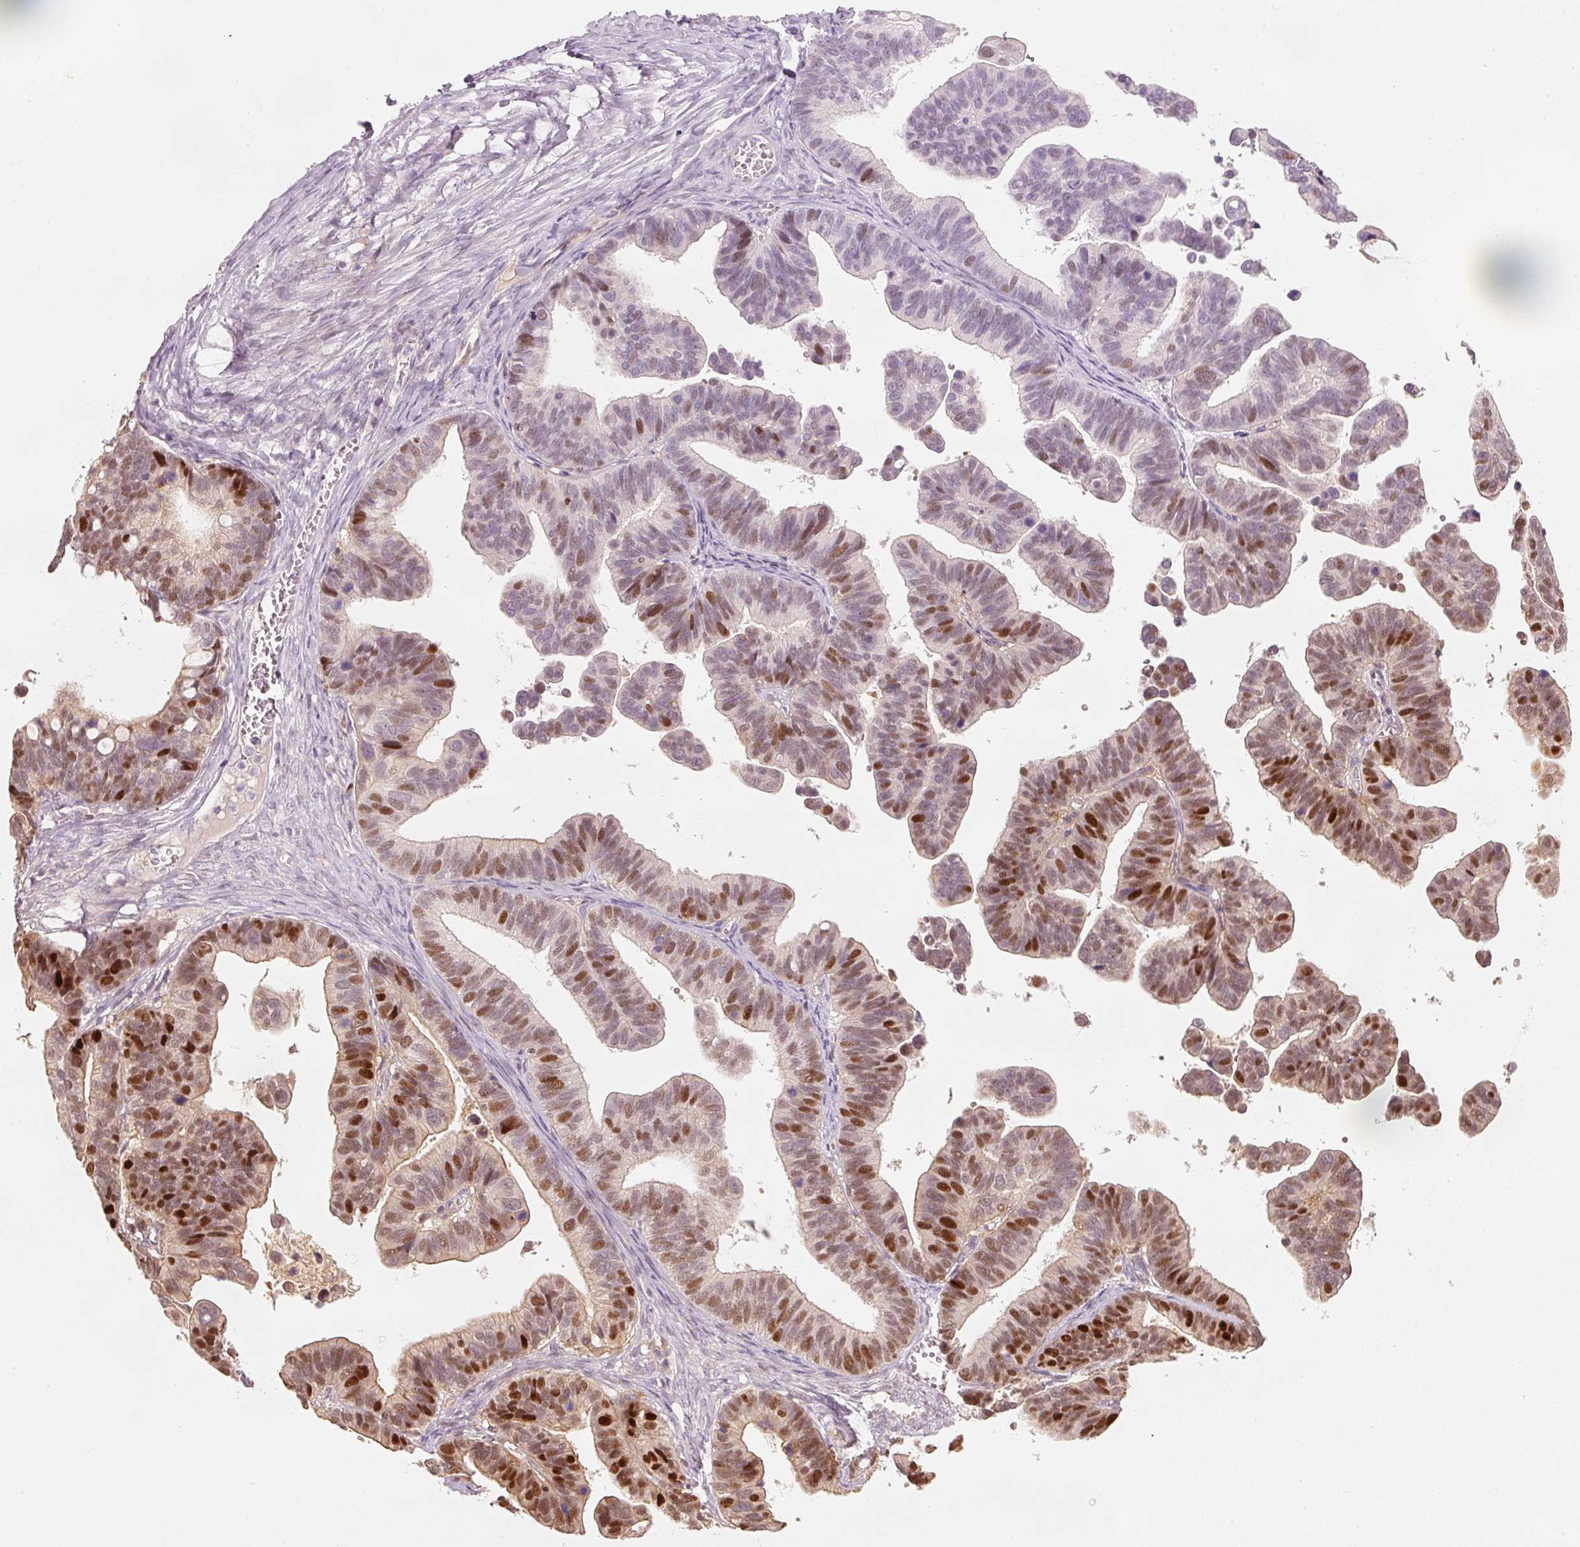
{"staining": {"intensity": "strong", "quantity": "<25%", "location": "nuclear"}, "tissue": "ovarian cancer", "cell_type": "Tumor cells", "image_type": "cancer", "snomed": [{"axis": "morphology", "description": "Cystadenocarcinoma, serous, NOS"}, {"axis": "topography", "description": "Ovary"}], "caption": "Immunohistochemistry (IHC) micrograph of neoplastic tissue: ovarian cancer stained using immunohistochemistry displays medium levels of strong protein expression localized specifically in the nuclear of tumor cells, appearing as a nuclear brown color.", "gene": "TREX2", "patient": {"sex": "female", "age": 56}}